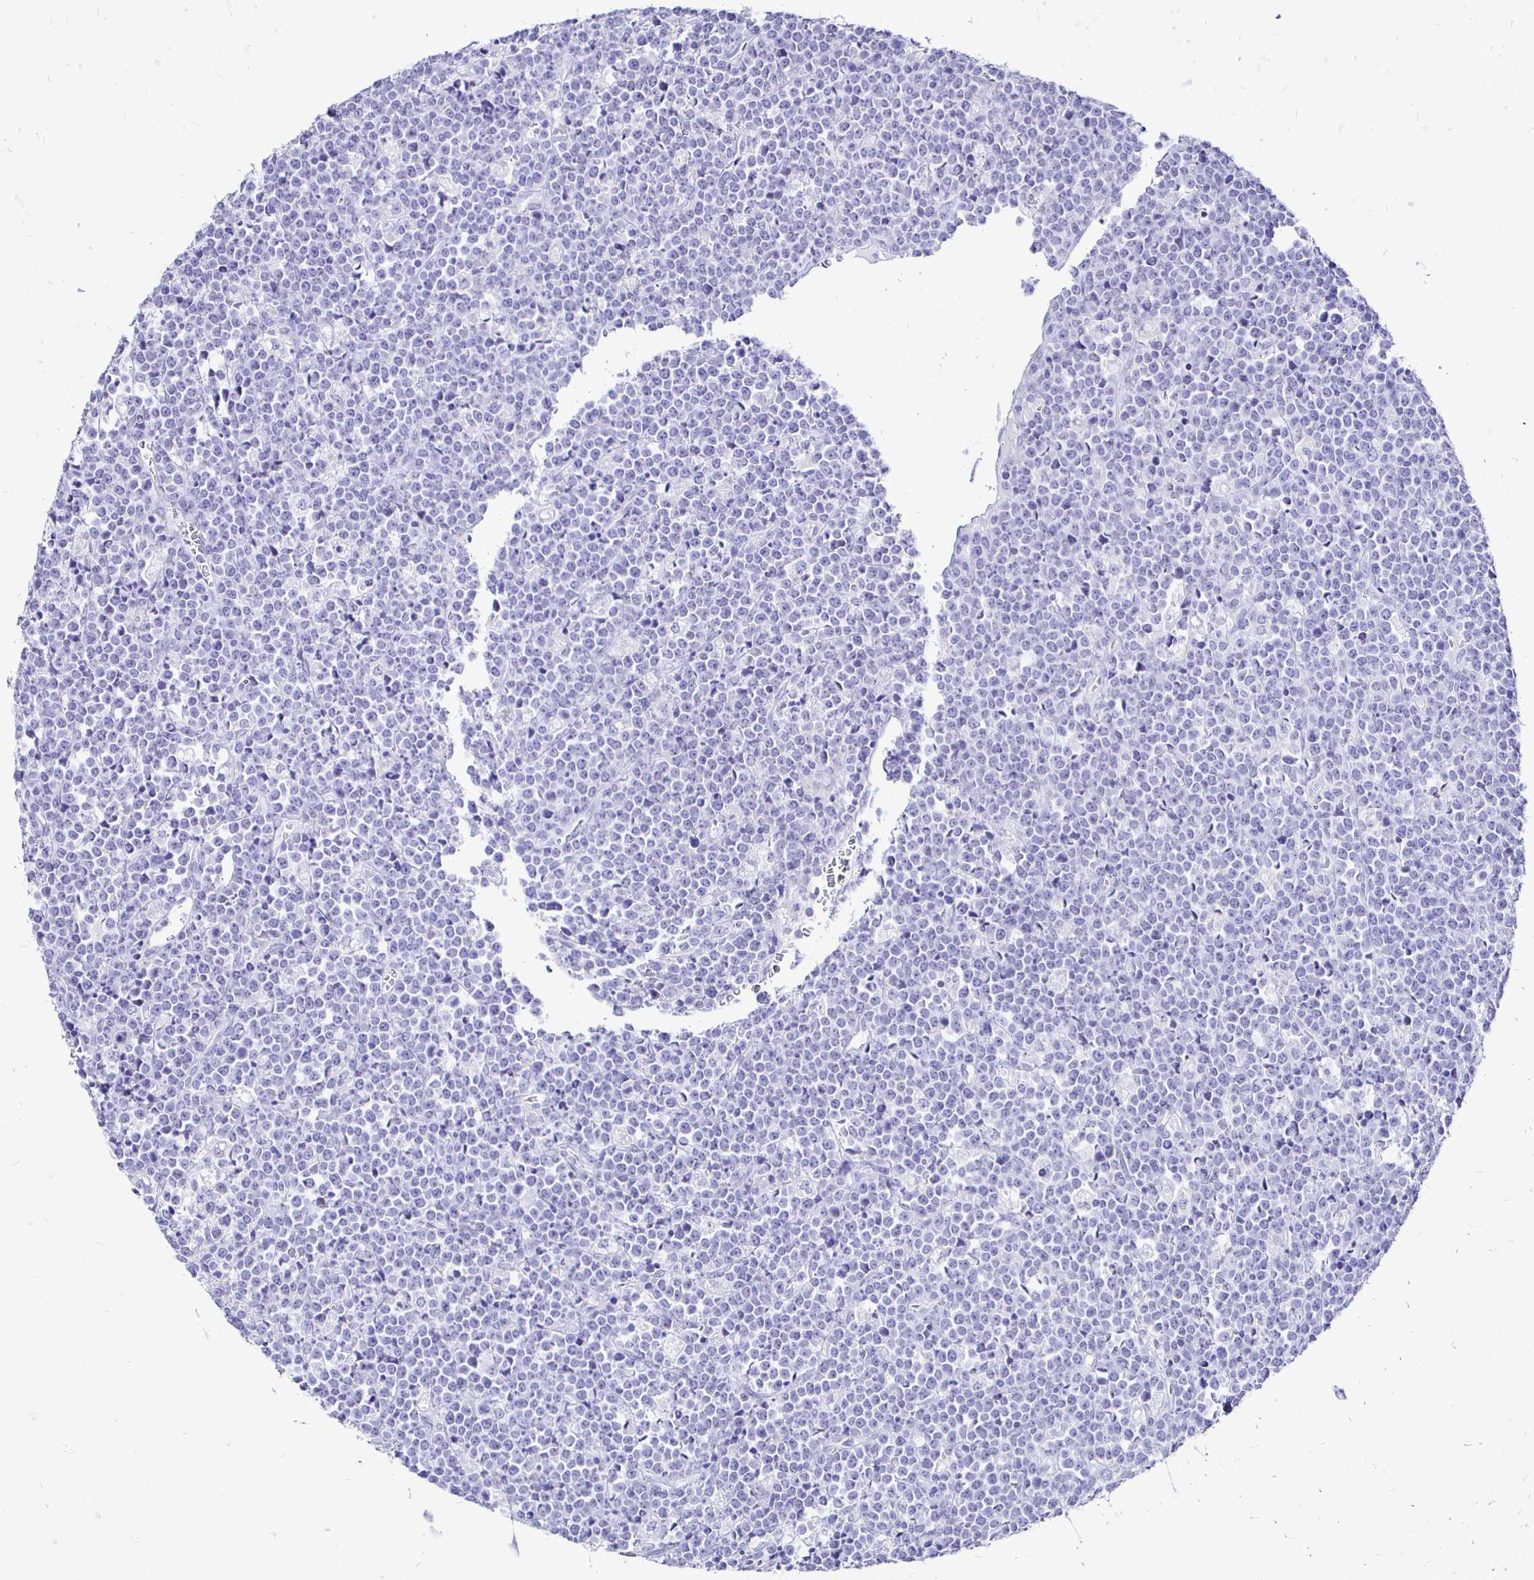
{"staining": {"intensity": "negative", "quantity": "none", "location": "none"}, "tissue": "lymphoma", "cell_type": "Tumor cells", "image_type": "cancer", "snomed": [{"axis": "morphology", "description": "Malignant lymphoma, non-Hodgkin's type, High grade"}, {"axis": "topography", "description": "Ovary"}], "caption": "High-grade malignant lymphoma, non-Hodgkin's type was stained to show a protein in brown. There is no significant staining in tumor cells.", "gene": "IRGC", "patient": {"sex": "female", "age": 56}}